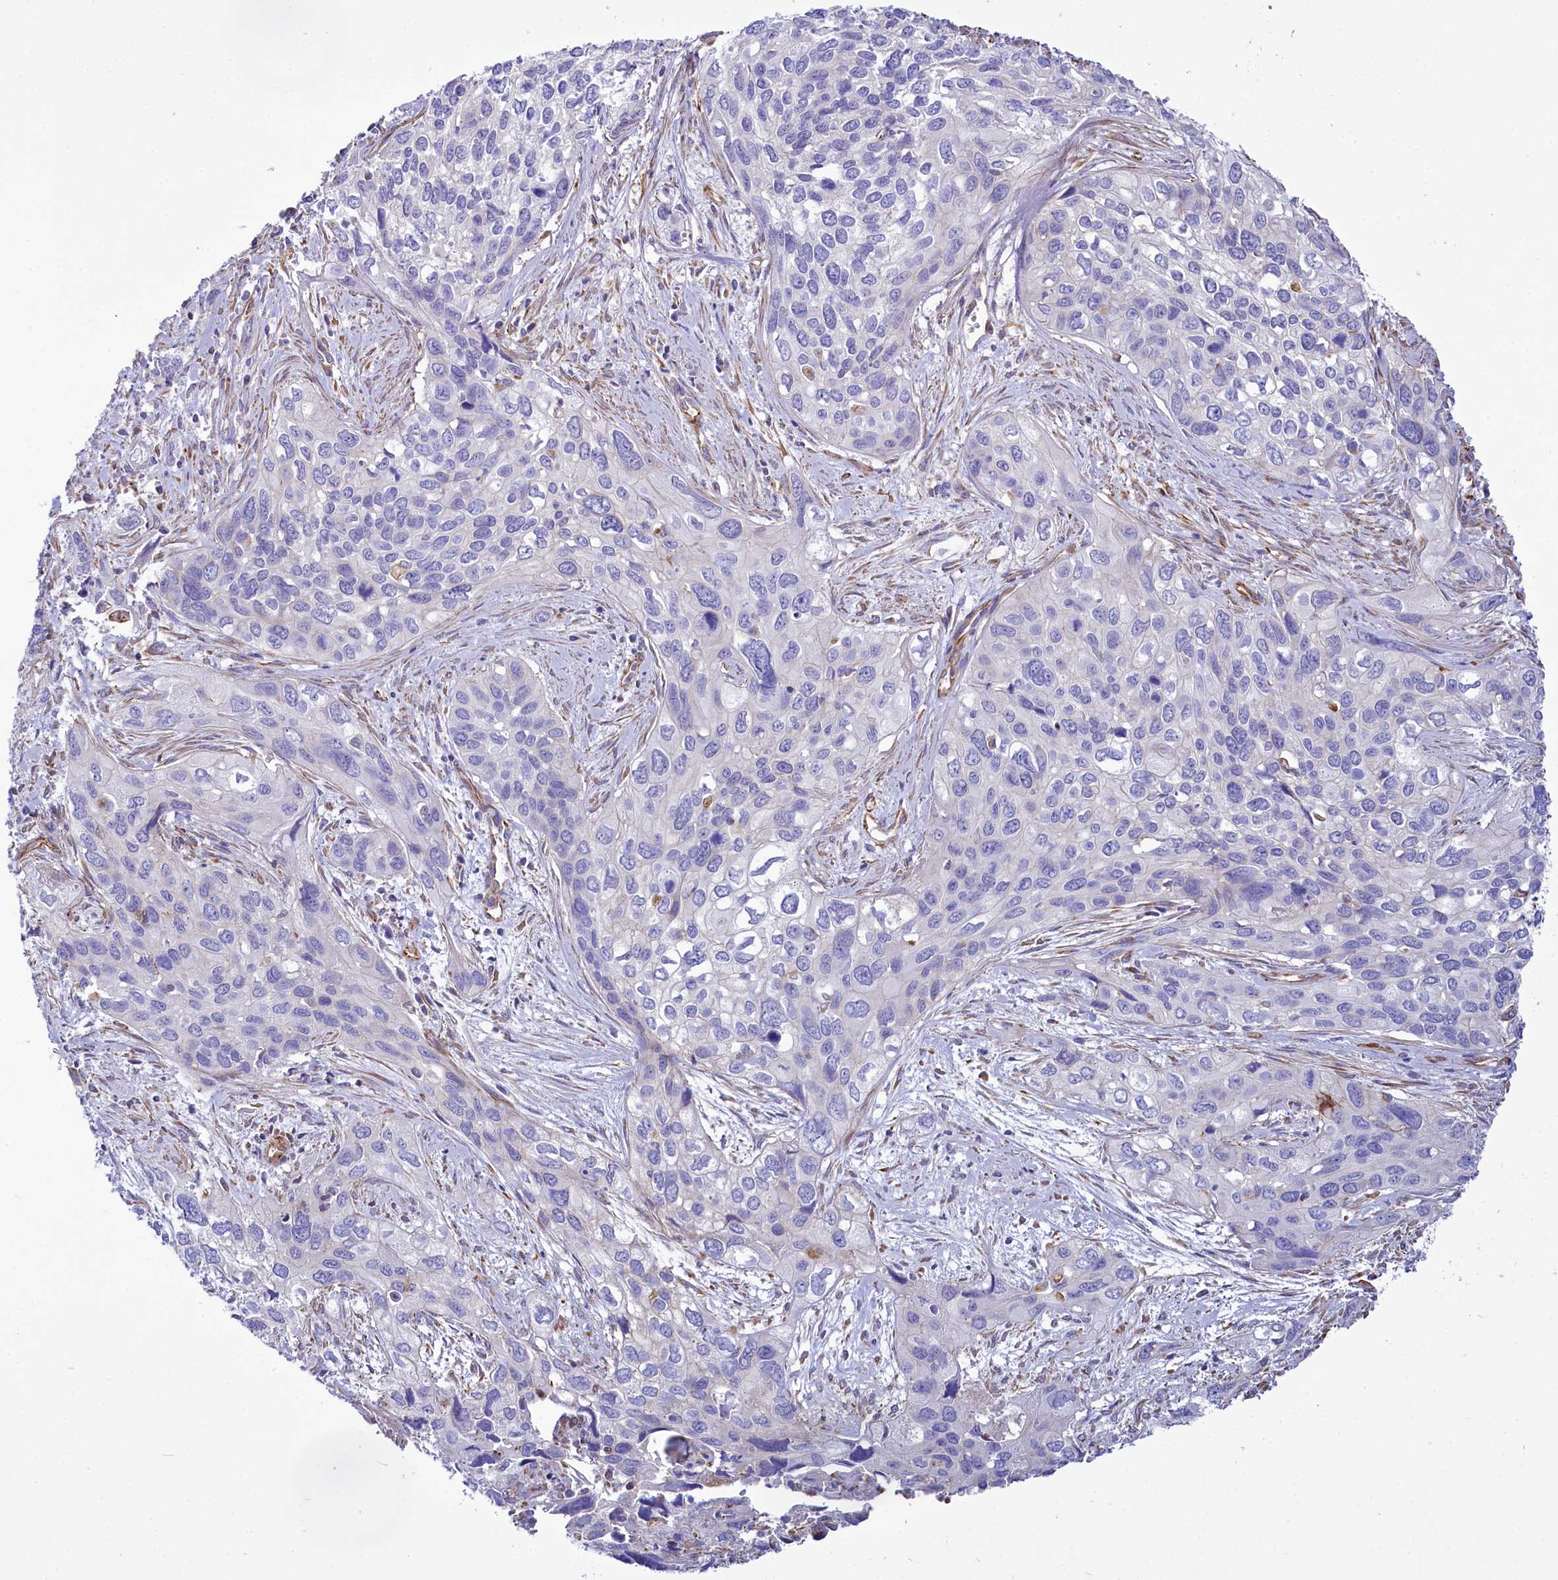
{"staining": {"intensity": "negative", "quantity": "none", "location": "none"}, "tissue": "cervical cancer", "cell_type": "Tumor cells", "image_type": "cancer", "snomed": [{"axis": "morphology", "description": "Squamous cell carcinoma, NOS"}, {"axis": "topography", "description": "Cervix"}], "caption": "Immunohistochemistry (IHC) photomicrograph of neoplastic tissue: human squamous cell carcinoma (cervical) stained with DAB shows no significant protein expression in tumor cells.", "gene": "CD99", "patient": {"sex": "female", "age": 55}}